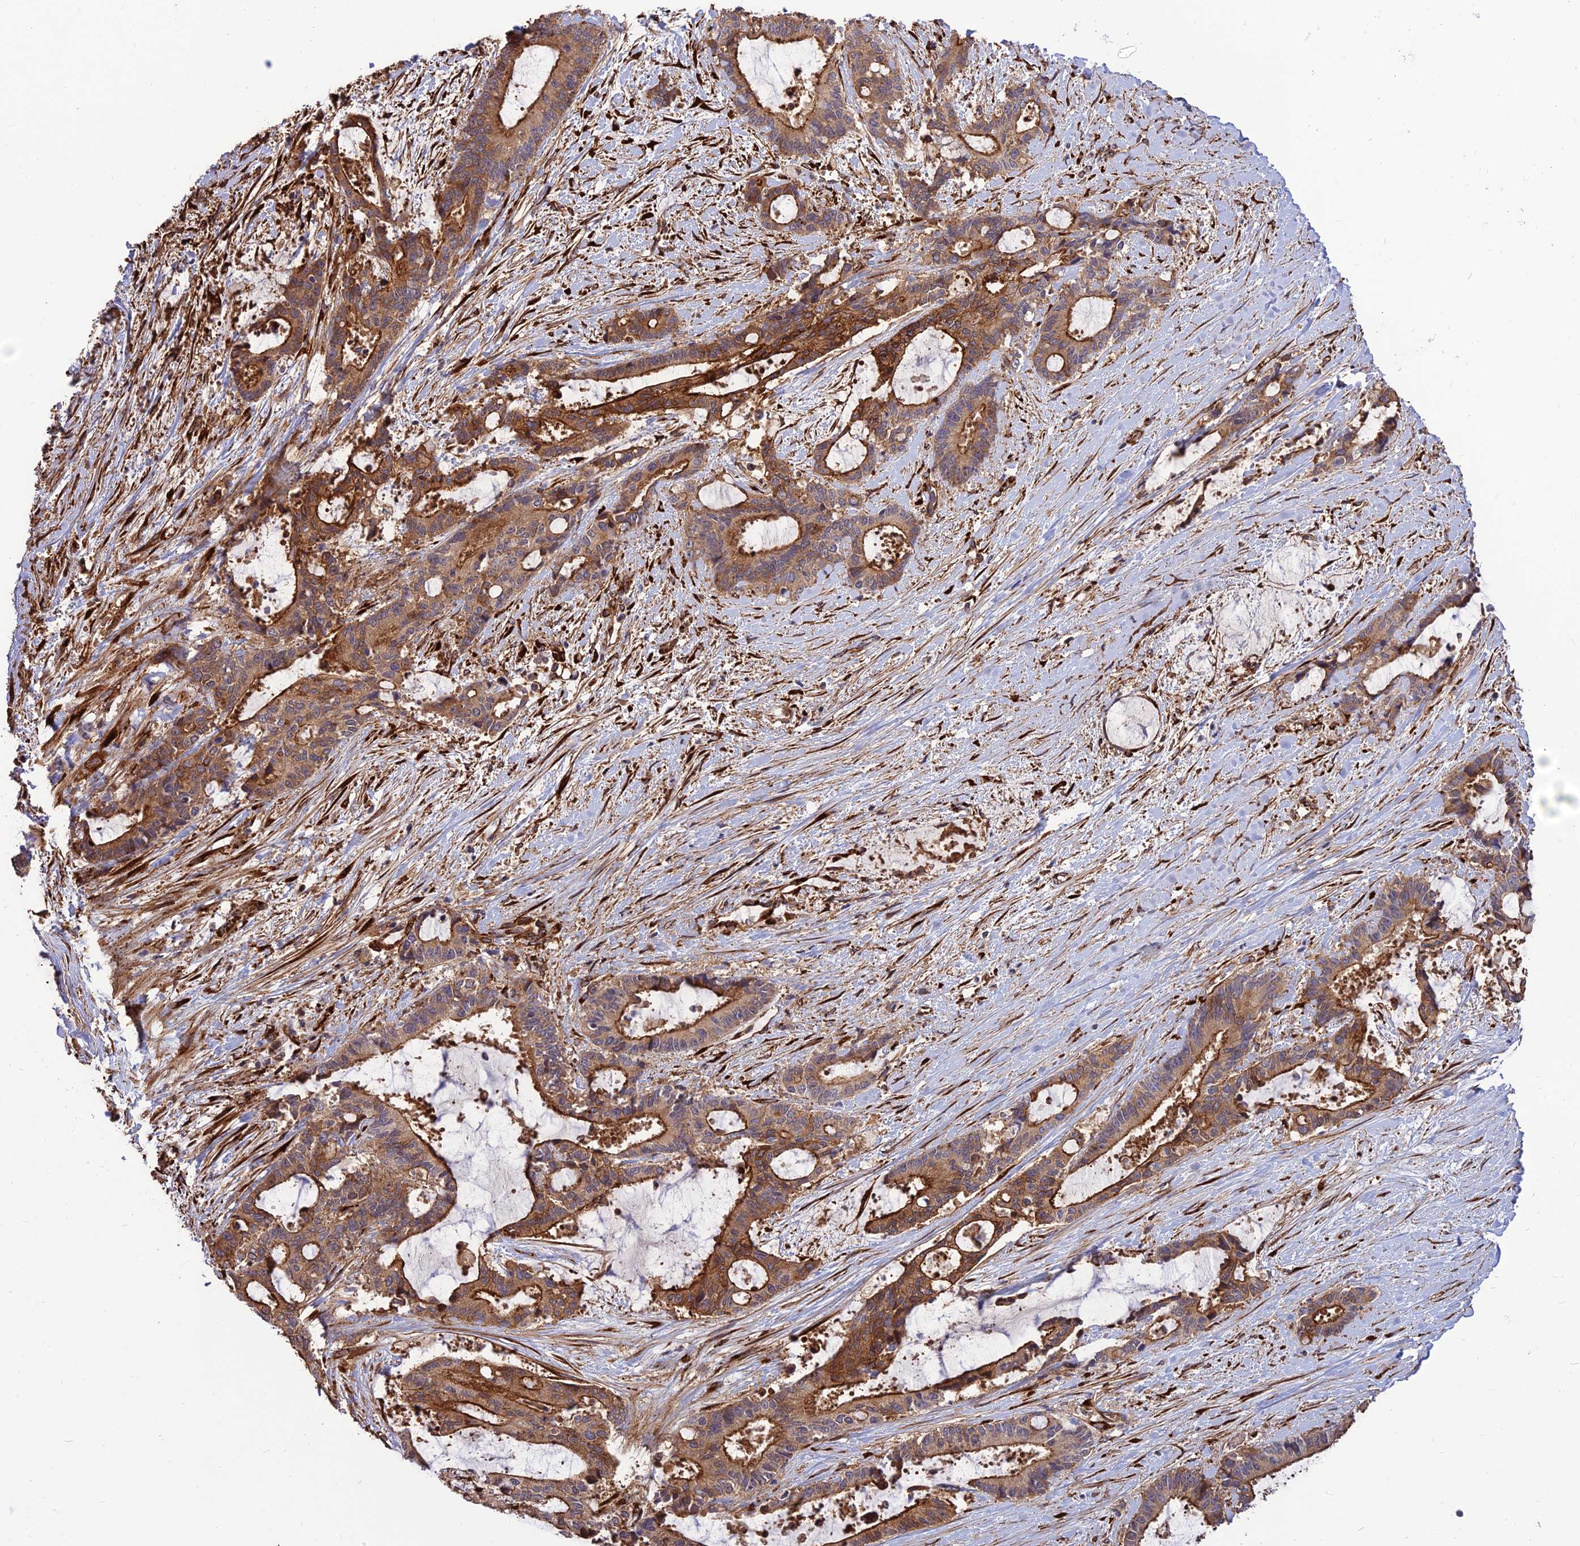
{"staining": {"intensity": "strong", "quantity": "25%-75%", "location": "cytoplasmic/membranous"}, "tissue": "liver cancer", "cell_type": "Tumor cells", "image_type": "cancer", "snomed": [{"axis": "morphology", "description": "Normal tissue, NOS"}, {"axis": "morphology", "description": "Cholangiocarcinoma"}, {"axis": "topography", "description": "Liver"}, {"axis": "topography", "description": "Peripheral nerve tissue"}], "caption": "A brown stain labels strong cytoplasmic/membranous expression of a protein in cholangiocarcinoma (liver) tumor cells. The protein of interest is stained brown, and the nuclei are stained in blue (DAB (3,3'-diaminobenzidine) IHC with brightfield microscopy, high magnification).", "gene": "CRTAP", "patient": {"sex": "female", "age": 73}}